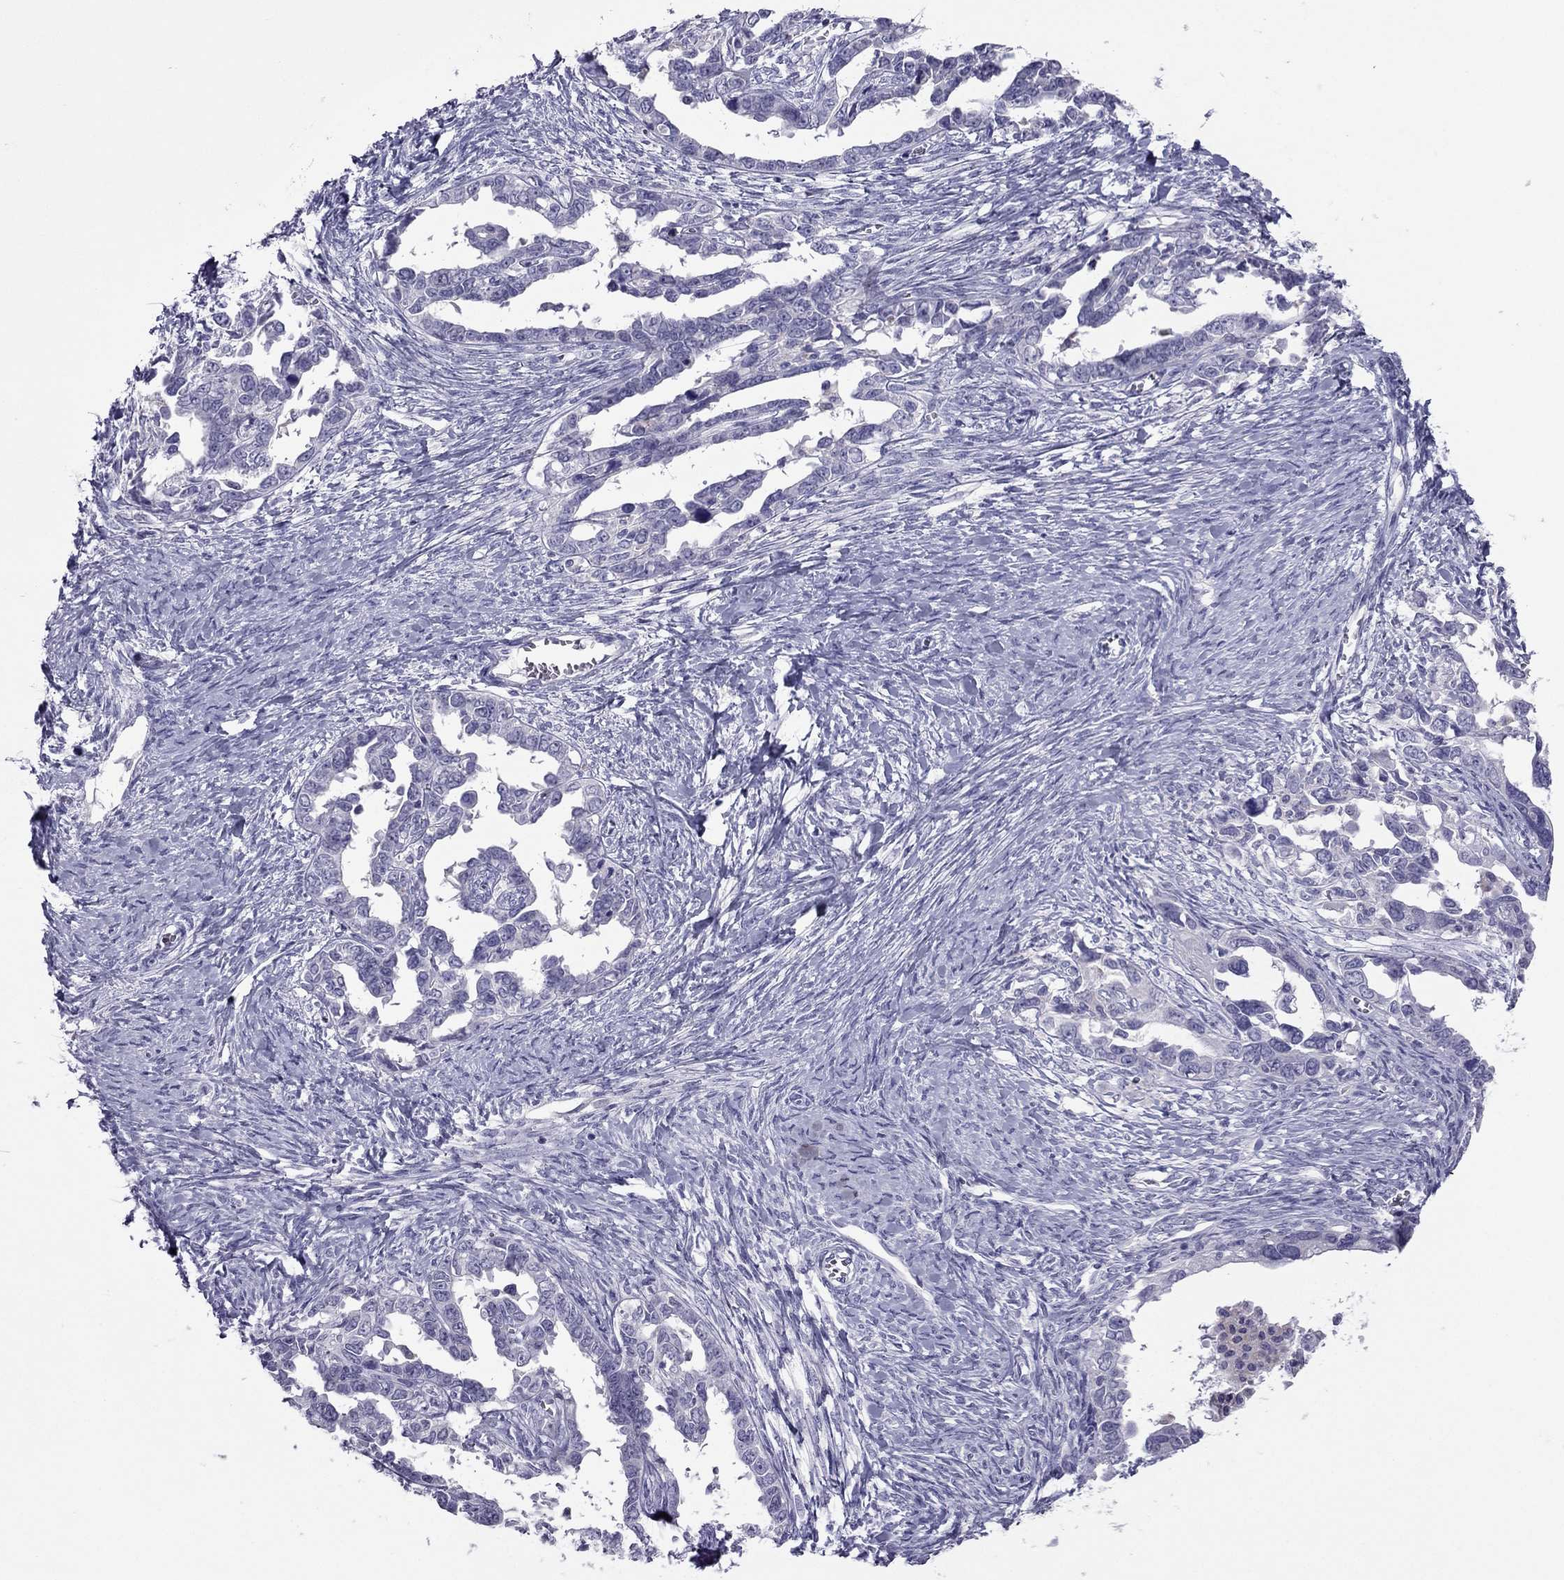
{"staining": {"intensity": "negative", "quantity": "none", "location": "none"}, "tissue": "ovarian cancer", "cell_type": "Tumor cells", "image_type": "cancer", "snomed": [{"axis": "morphology", "description": "Cystadenocarcinoma, serous, NOS"}, {"axis": "topography", "description": "Ovary"}], "caption": "Protein analysis of ovarian serous cystadenocarcinoma shows no significant positivity in tumor cells. The staining was performed using DAB to visualize the protein expression in brown, while the nuclei were stained in blue with hematoxylin (Magnification: 20x).", "gene": "RGS8", "patient": {"sex": "female", "age": 69}}